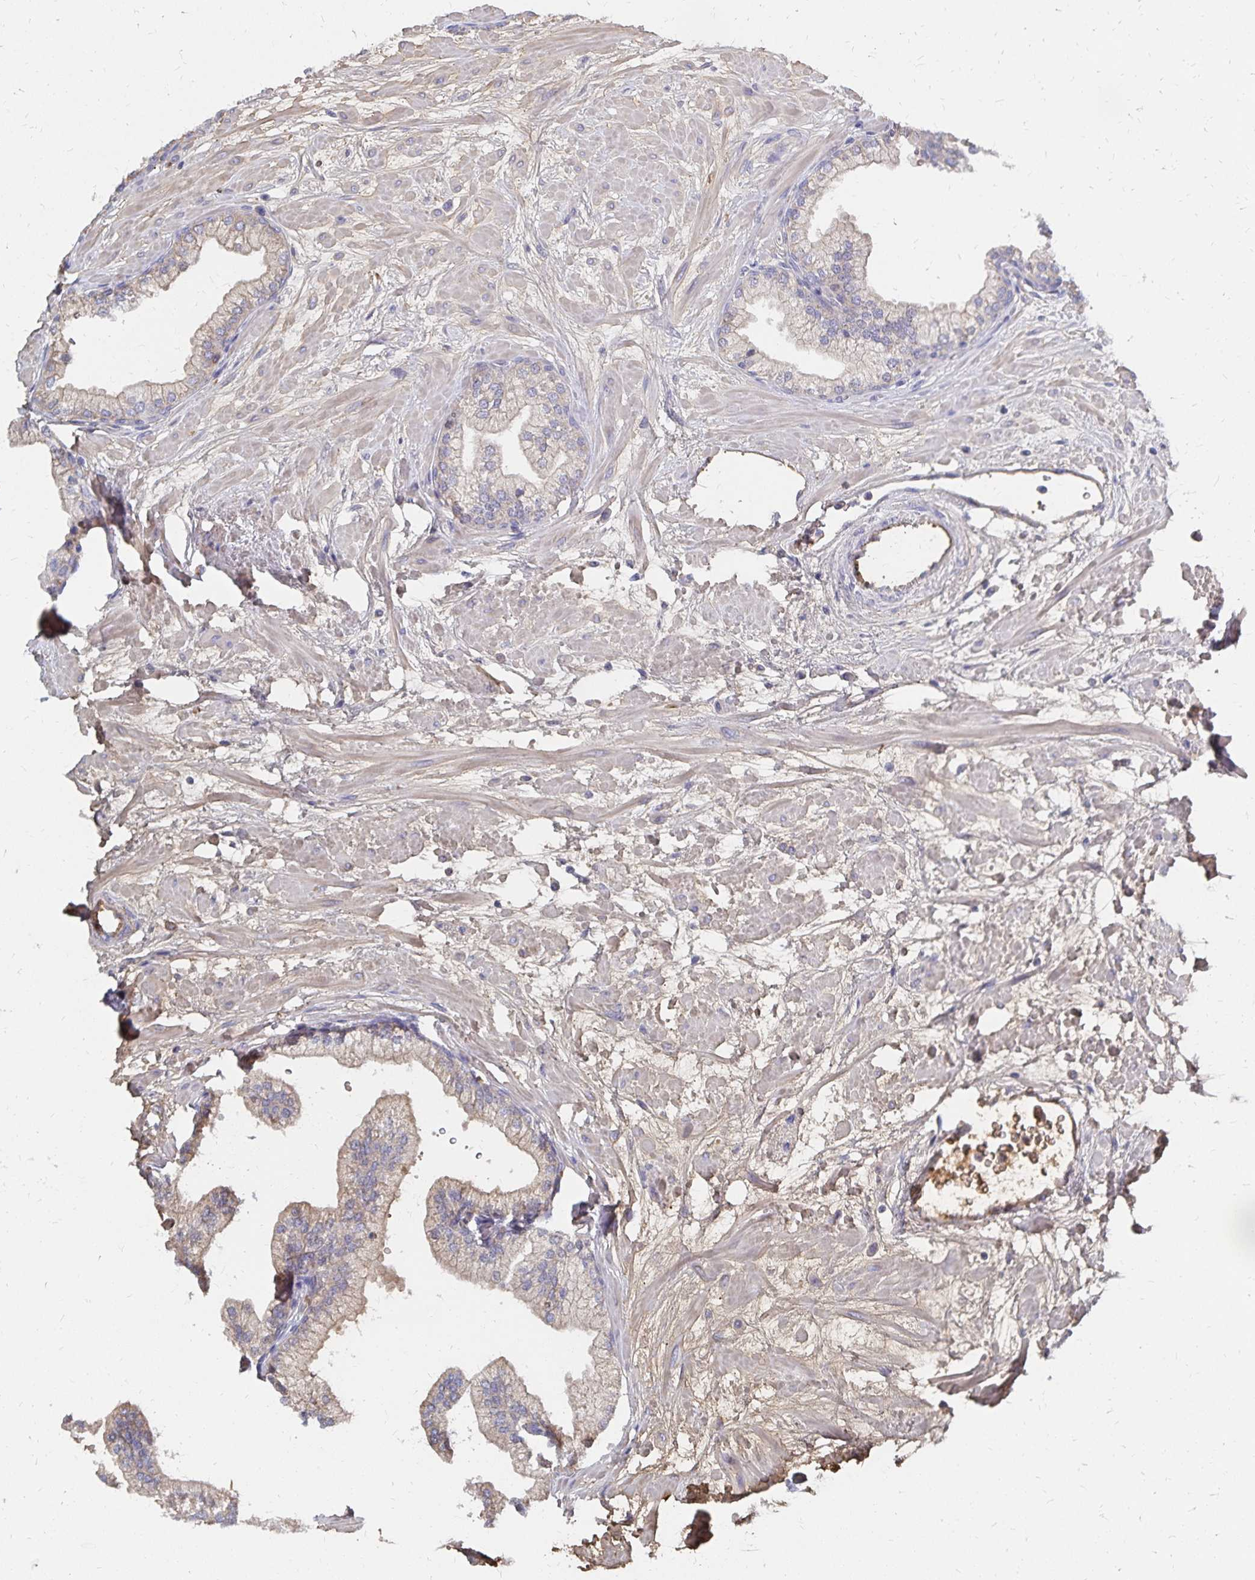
{"staining": {"intensity": "weak", "quantity": "<25%", "location": "cytoplasmic/membranous"}, "tissue": "prostate", "cell_type": "Glandular cells", "image_type": "normal", "snomed": [{"axis": "morphology", "description": "Normal tissue, NOS"}, {"axis": "topography", "description": "Prostate"}, {"axis": "topography", "description": "Peripheral nerve tissue"}], "caption": "Human prostate stained for a protein using immunohistochemistry exhibits no positivity in glandular cells.", "gene": "KISS1", "patient": {"sex": "male", "age": 61}}